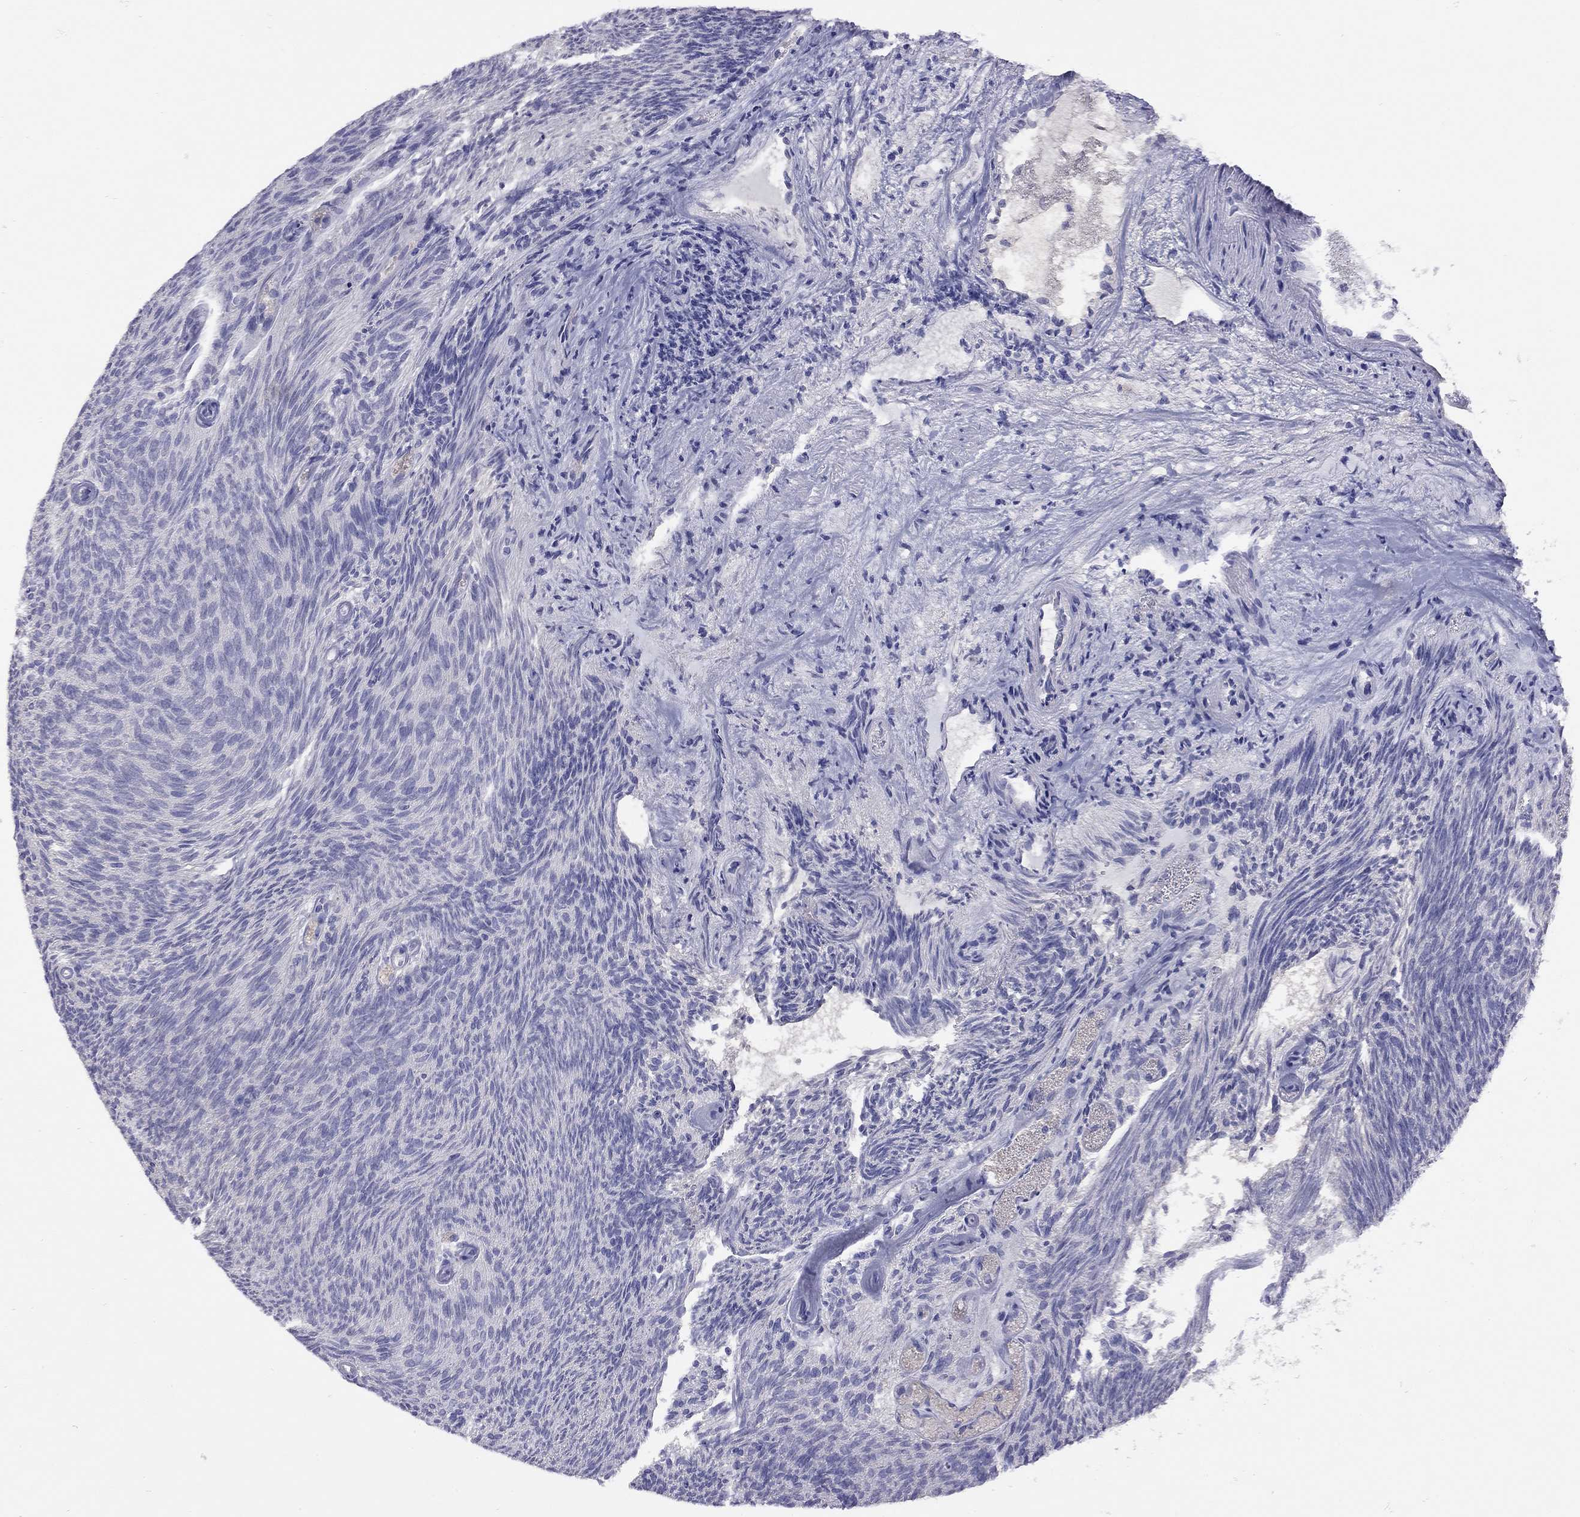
{"staining": {"intensity": "negative", "quantity": "none", "location": "none"}, "tissue": "urothelial cancer", "cell_type": "Tumor cells", "image_type": "cancer", "snomed": [{"axis": "morphology", "description": "Urothelial carcinoma, Low grade"}, {"axis": "topography", "description": "Urinary bladder"}], "caption": "Photomicrograph shows no protein expression in tumor cells of urothelial cancer tissue.", "gene": "RTP5", "patient": {"sex": "male", "age": 77}}